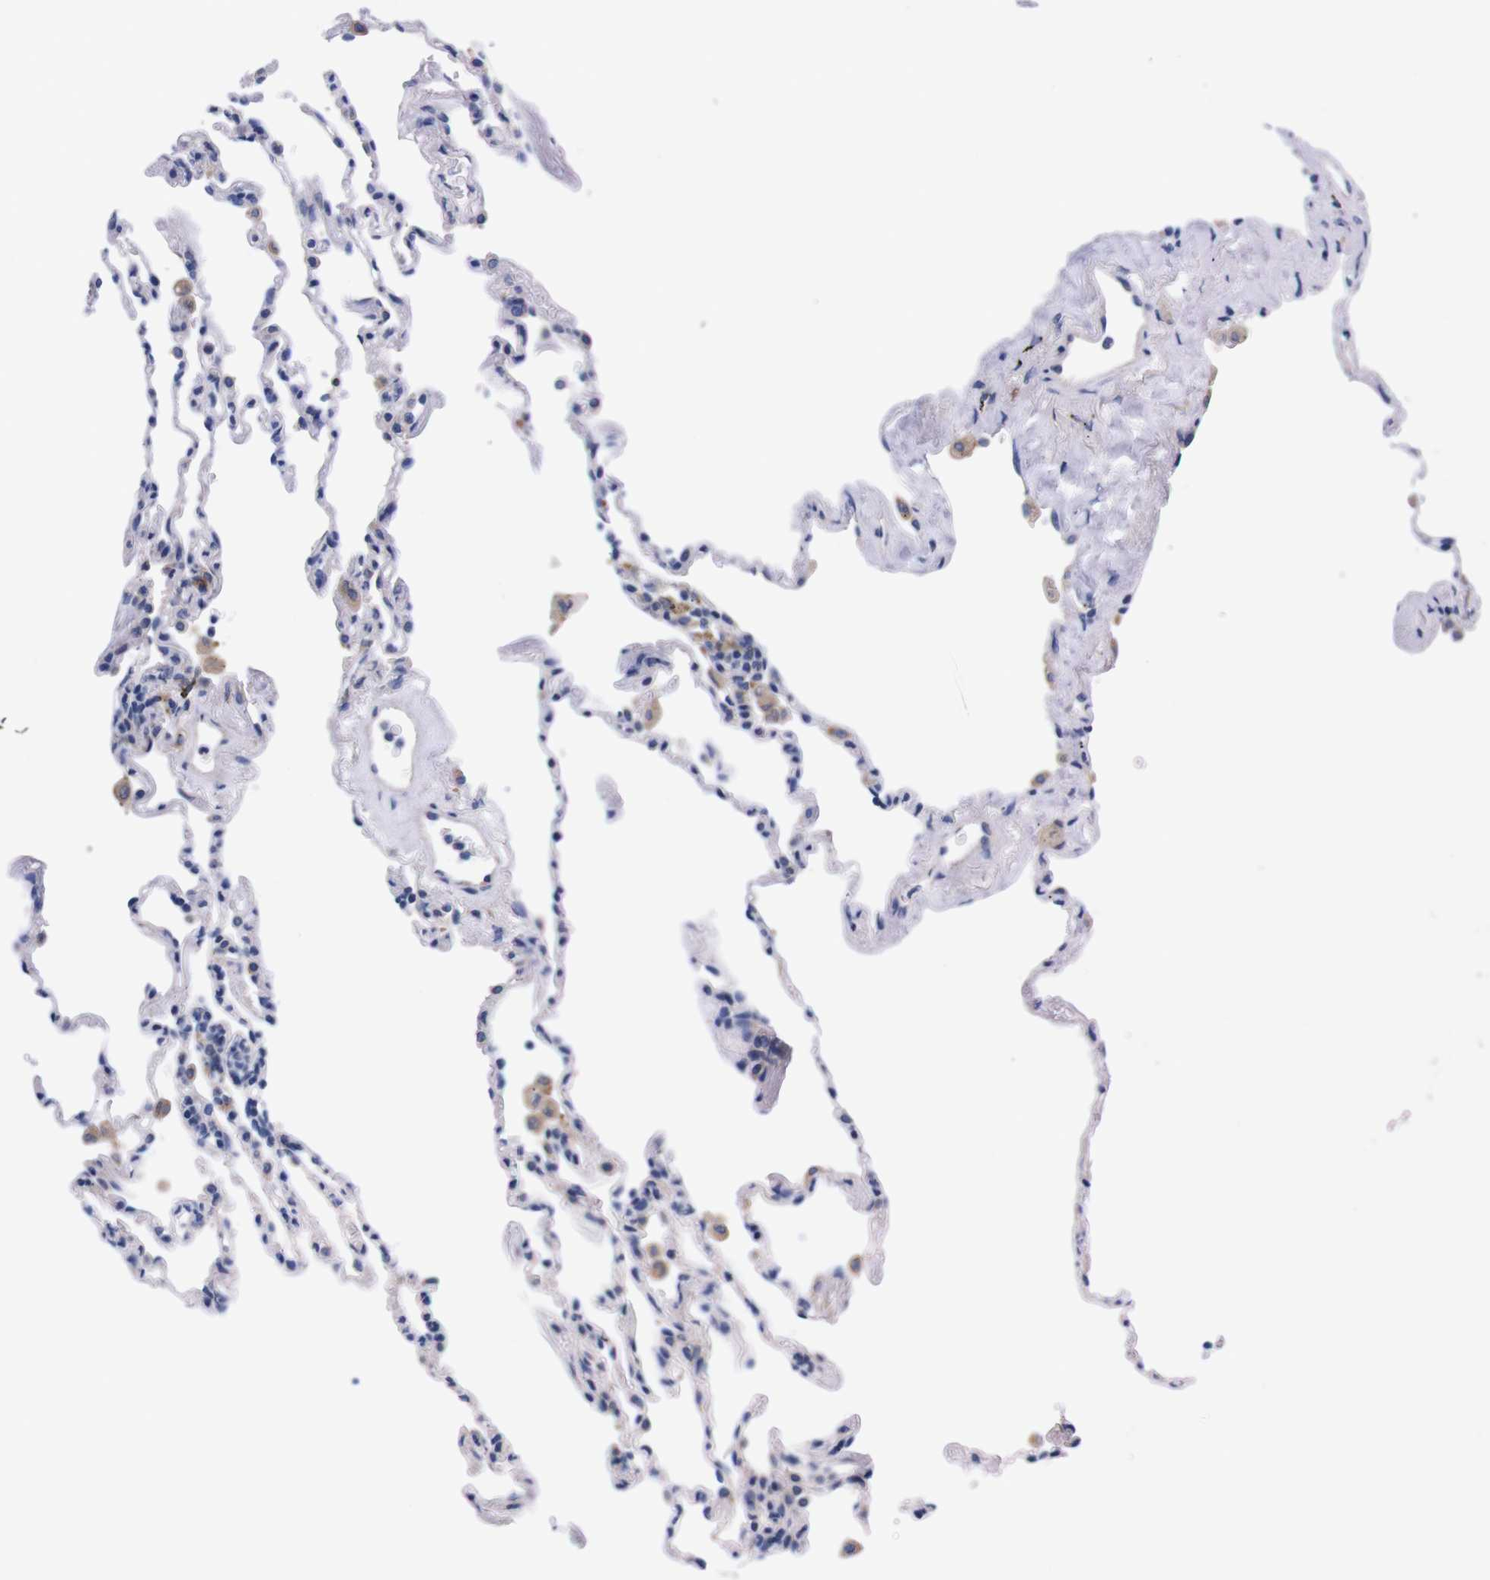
{"staining": {"intensity": "negative", "quantity": "none", "location": "none"}, "tissue": "lung", "cell_type": "Alveolar cells", "image_type": "normal", "snomed": [{"axis": "morphology", "description": "Normal tissue, NOS"}, {"axis": "topography", "description": "Lung"}], "caption": "Alveolar cells show no significant protein staining in benign lung. (Stains: DAB immunohistochemistry (IHC) with hematoxylin counter stain, Microscopy: brightfield microscopy at high magnification).", "gene": "NEBL", "patient": {"sex": "male", "age": 59}}